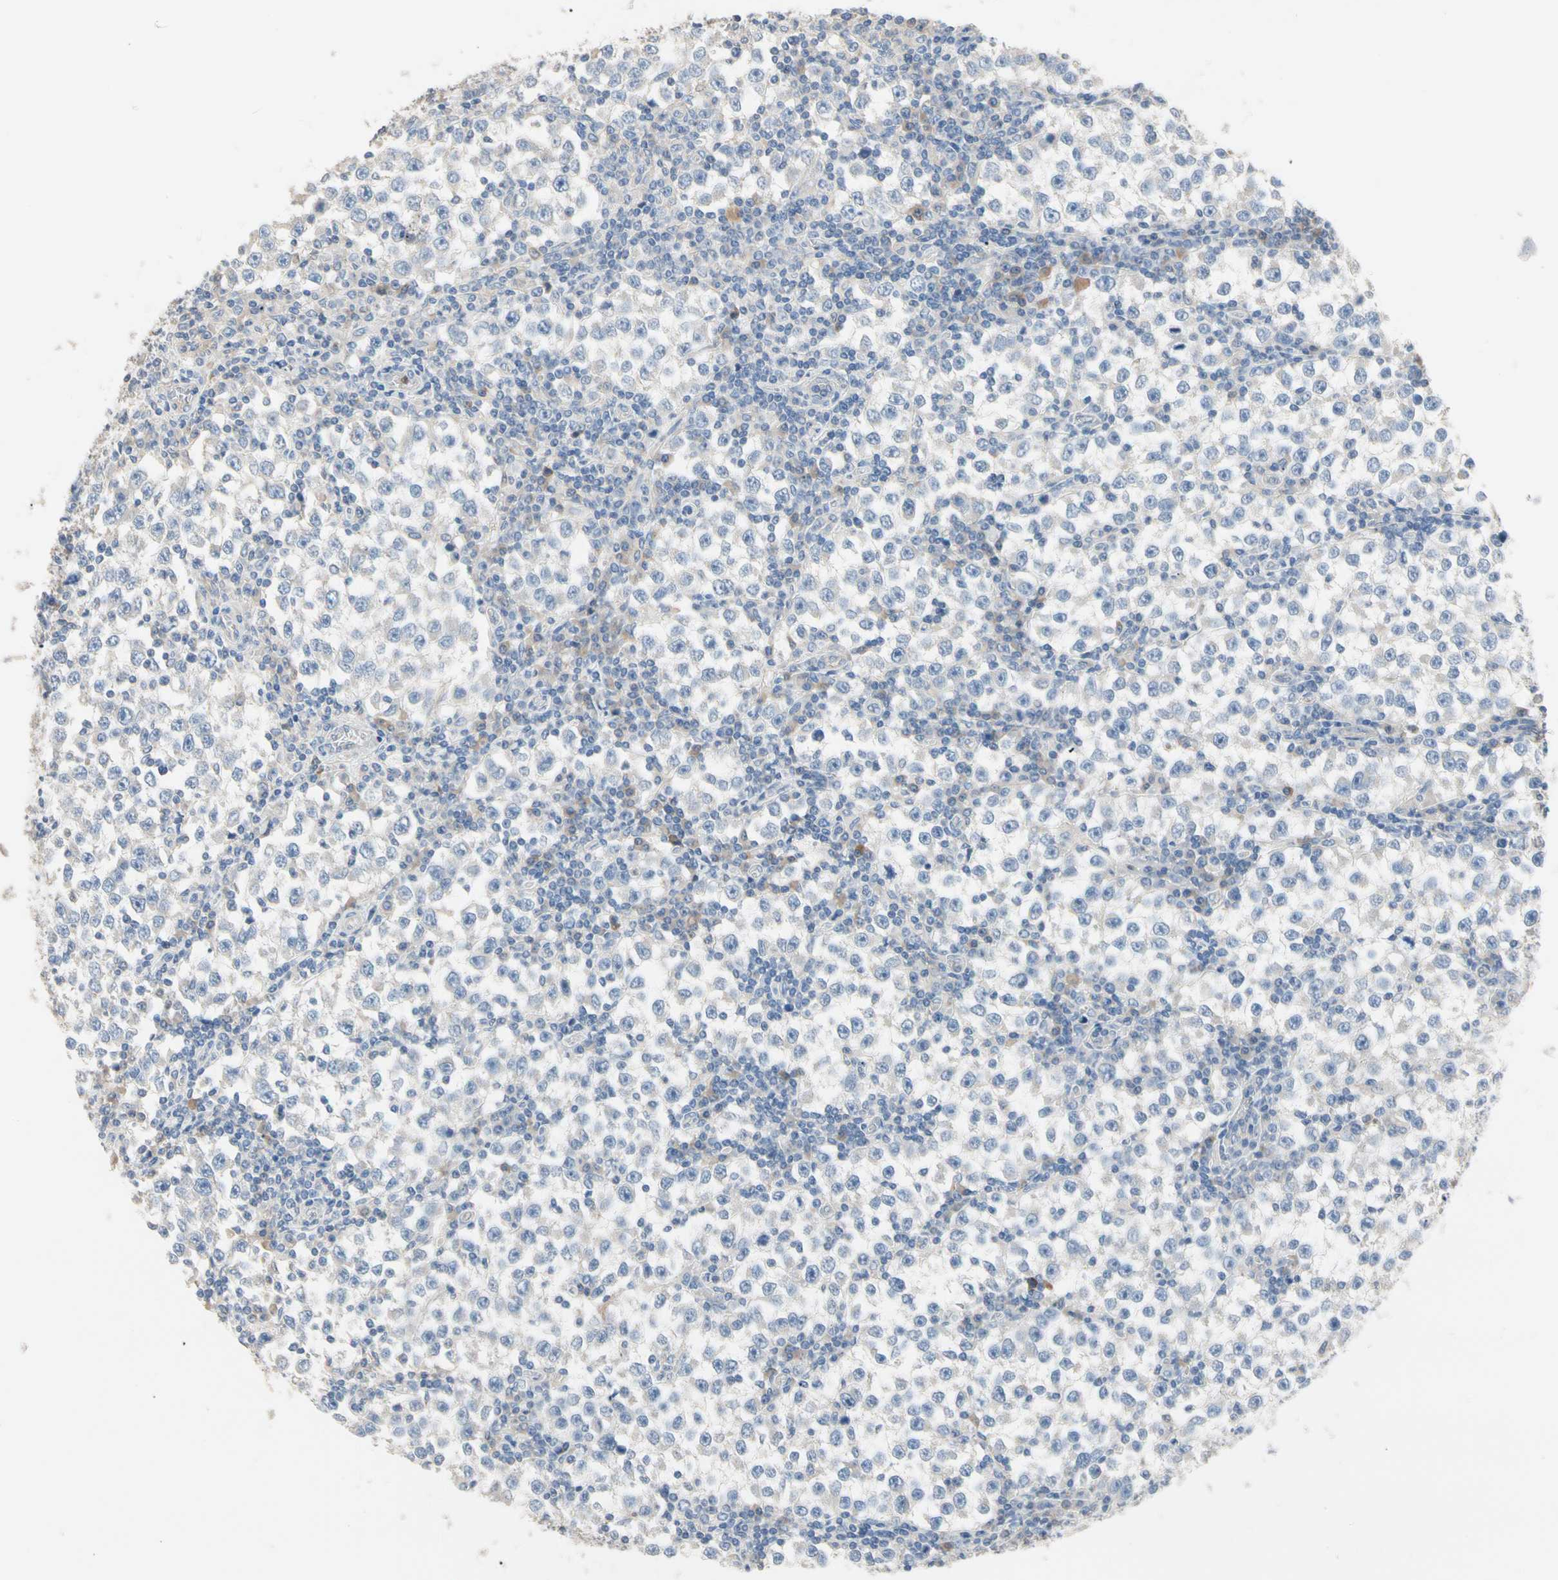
{"staining": {"intensity": "negative", "quantity": "none", "location": "none"}, "tissue": "testis cancer", "cell_type": "Tumor cells", "image_type": "cancer", "snomed": [{"axis": "morphology", "description": "Seminoma, NOS"}, {"axis": "topography", "description": "Testis"}], "caption": "Protein analysis of seminoma (testis) exhibits no significant staining in tumor cells.", "gene": "BBOX1", "patient": {"sex": "male", "age": 65}}